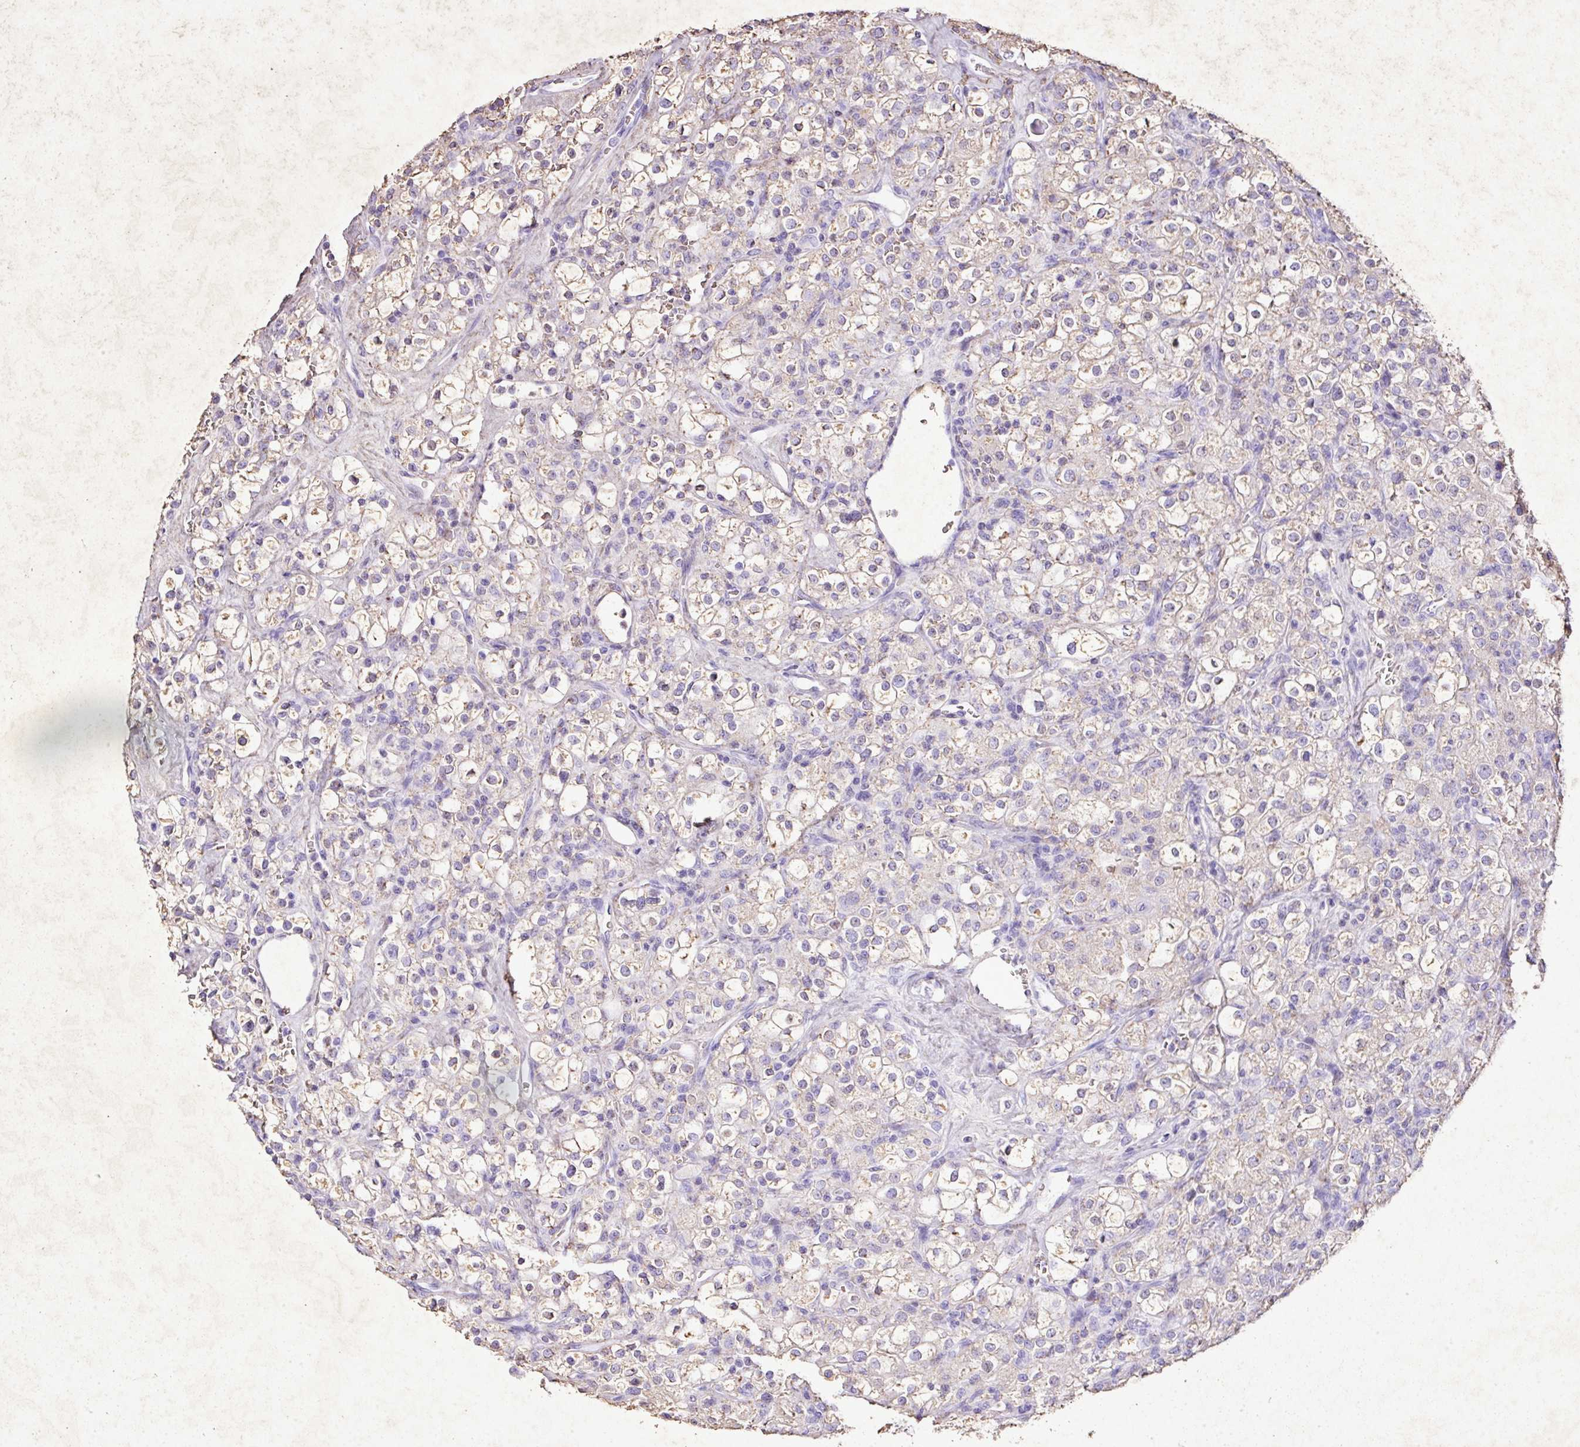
{"staining": {"intensity": "negative", "quantity": "none", "location": "none"}, "tissue": "renal cancer", "cell_type": "Tumor cells", "image_type": "cancer", "snomed": [{"axis": "morphology", "description": "Adenocarcinoma, NOS"}, {"axis": "topography", "description": "Kidney"}], "caption": "Immunohistochemical staining of renal cancer shows no significant expression in tumor cells.", "gene": "KCNJ11", "patient": {"sex": "female", "age": 74}}